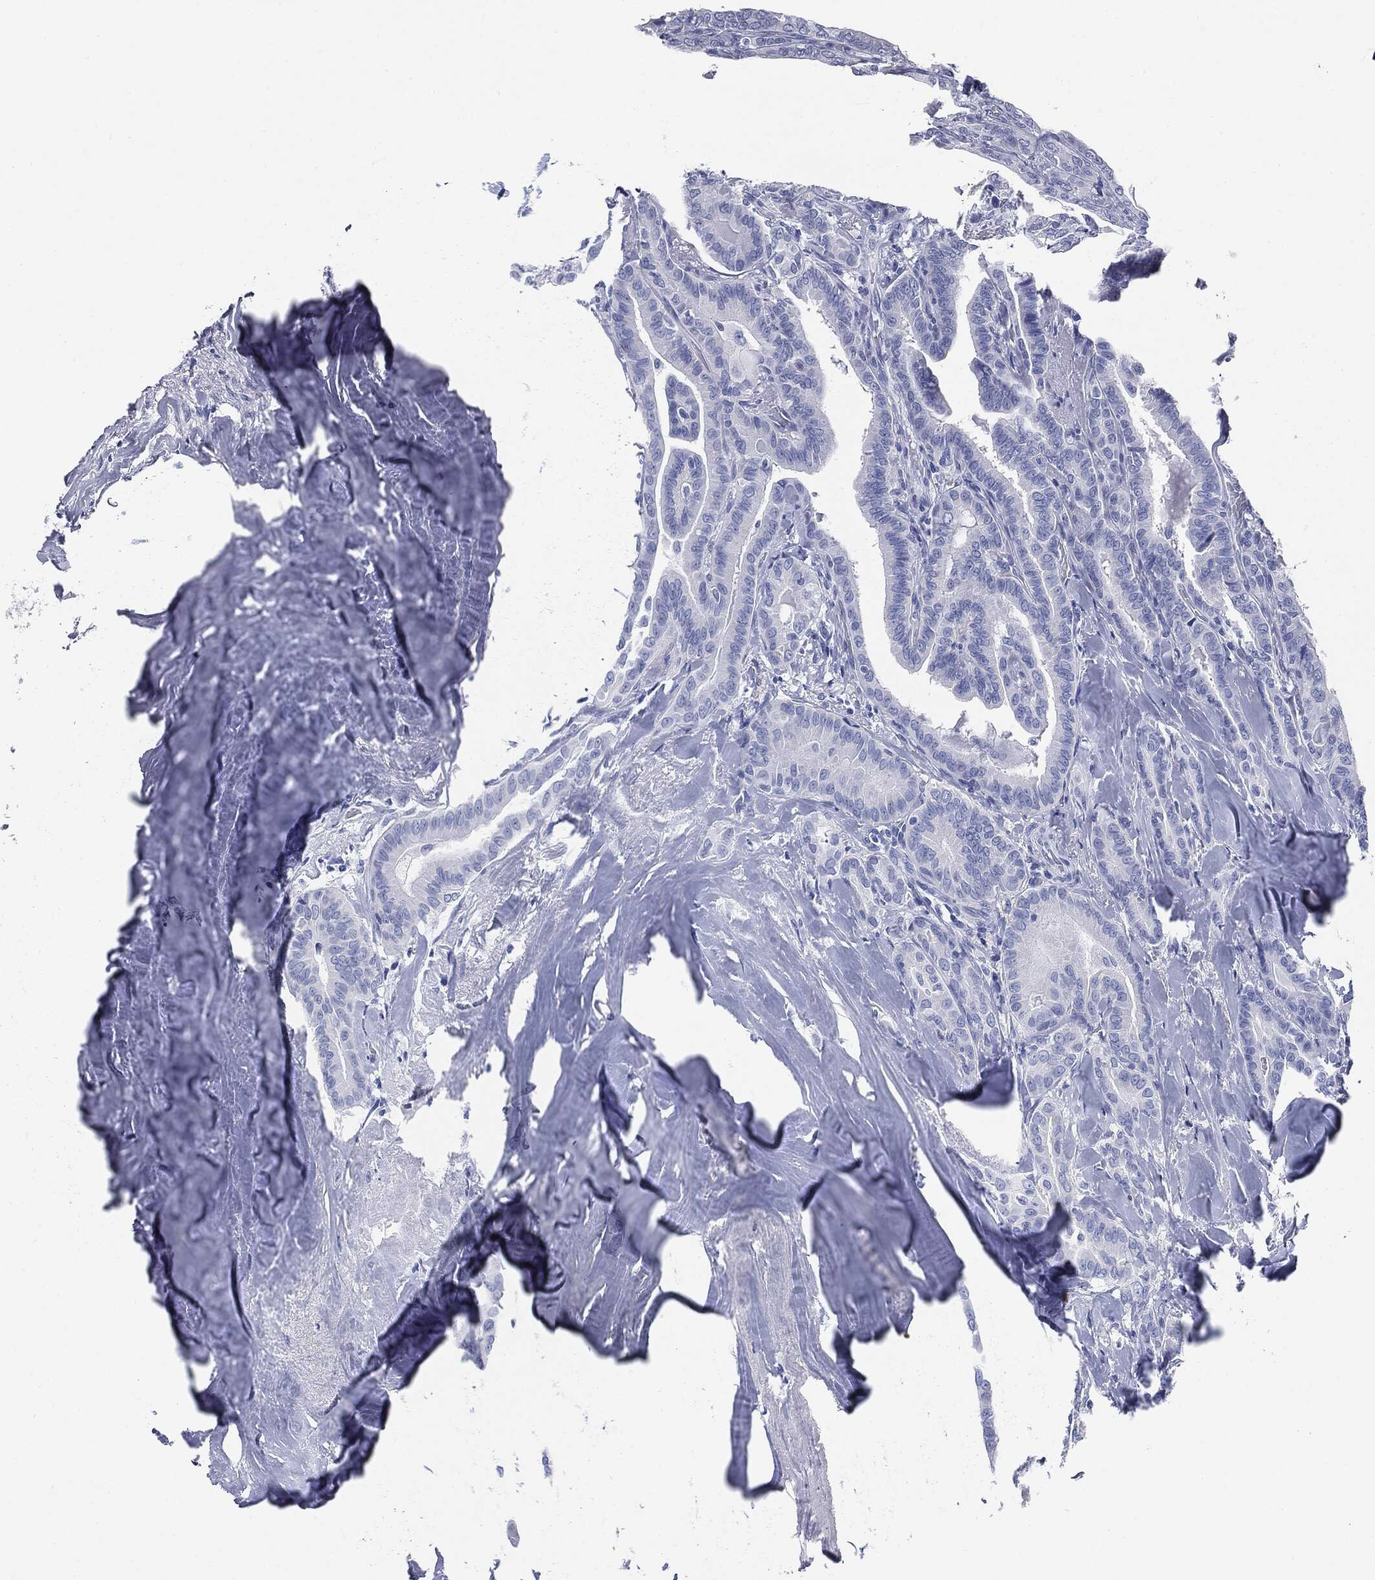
{"staining": {"intensity": "negative", "quantity": "none", "location": "none"}, "tissue": "thyroid cancer", "cell_type": "Tumor cells", "image_type": "cancer", "snomed": [{"axis": "morphology", "description": "Papillary adenocarcinoma, NOS"}, {"axis": "topography", "description": "Thyroid gland"}], "caption": "Tumor cells are negative for protein expression in human papillary adenocarcinoma (thyroid). (DAB (3,3'-diaminobenzidine) immunohistochemistry (IHC) visualized using brightfield microscopy, high magnification).", "gene": "ATP2A1", "patient": {"sex": "male", "age": 61}}